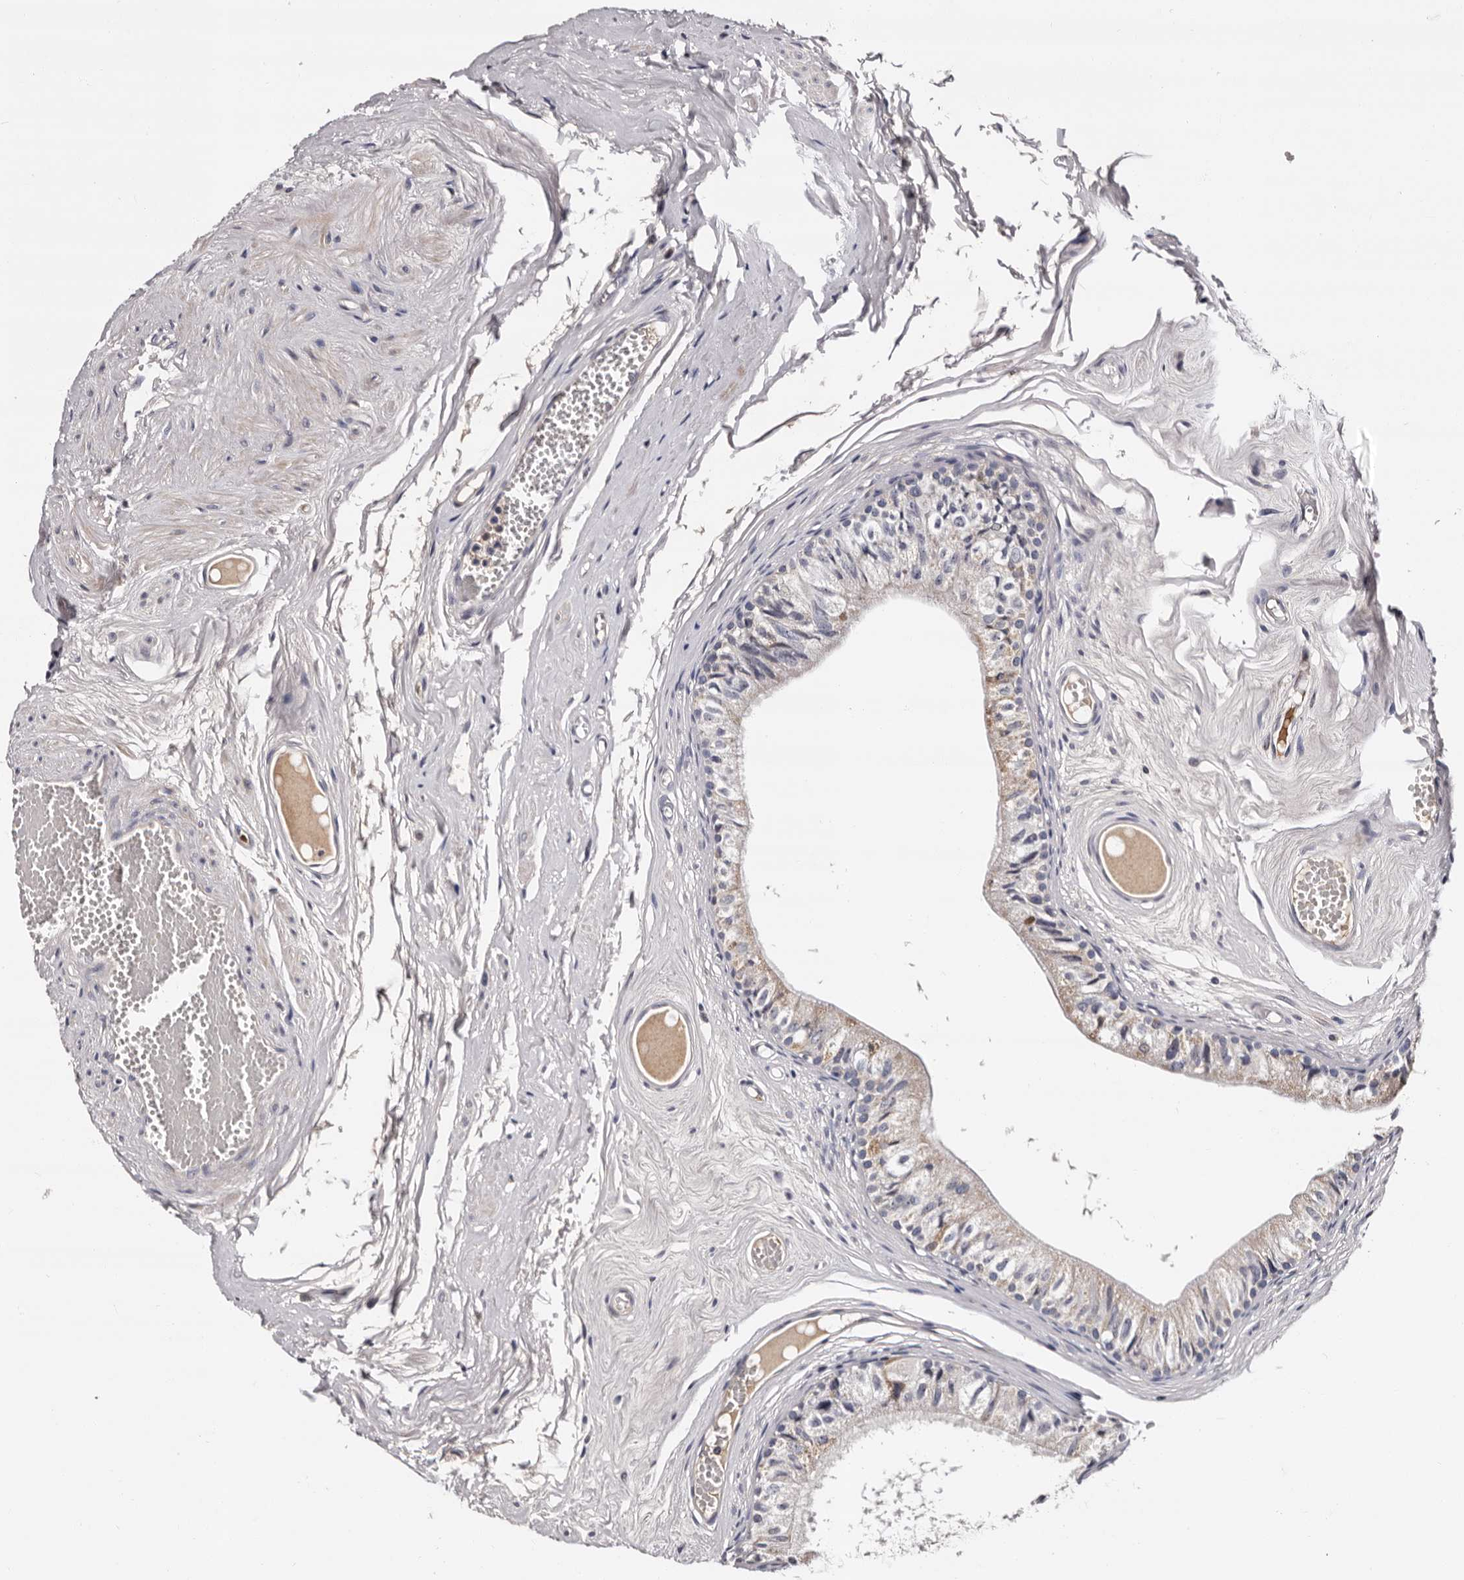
{"staining": {"intensity": "weak", "quantity": "<25%", "location": "cytoplasmic/membranous"}, "tissue": "epididymis", "cell_type": "Glandular cells", "image_type": "normal", "snomed": [{"axis": "morphology", "description": "Normal tissue, NOS"}, {"axis": "topography", "description": "Epididymis"}], "caption": "A high-resolution image shows immunohistochemistry (IHC) staining of normal epididymis, which shows no significant staining in glandular cells. Brightfield microscopy of IHC stained with DAB (3,3'-diaminobenzidine) (brown) and hematoxylin (blue), captured at high magnification.", "gene": "TAF4B", "patient": {"sex": "male", "age": 79}}